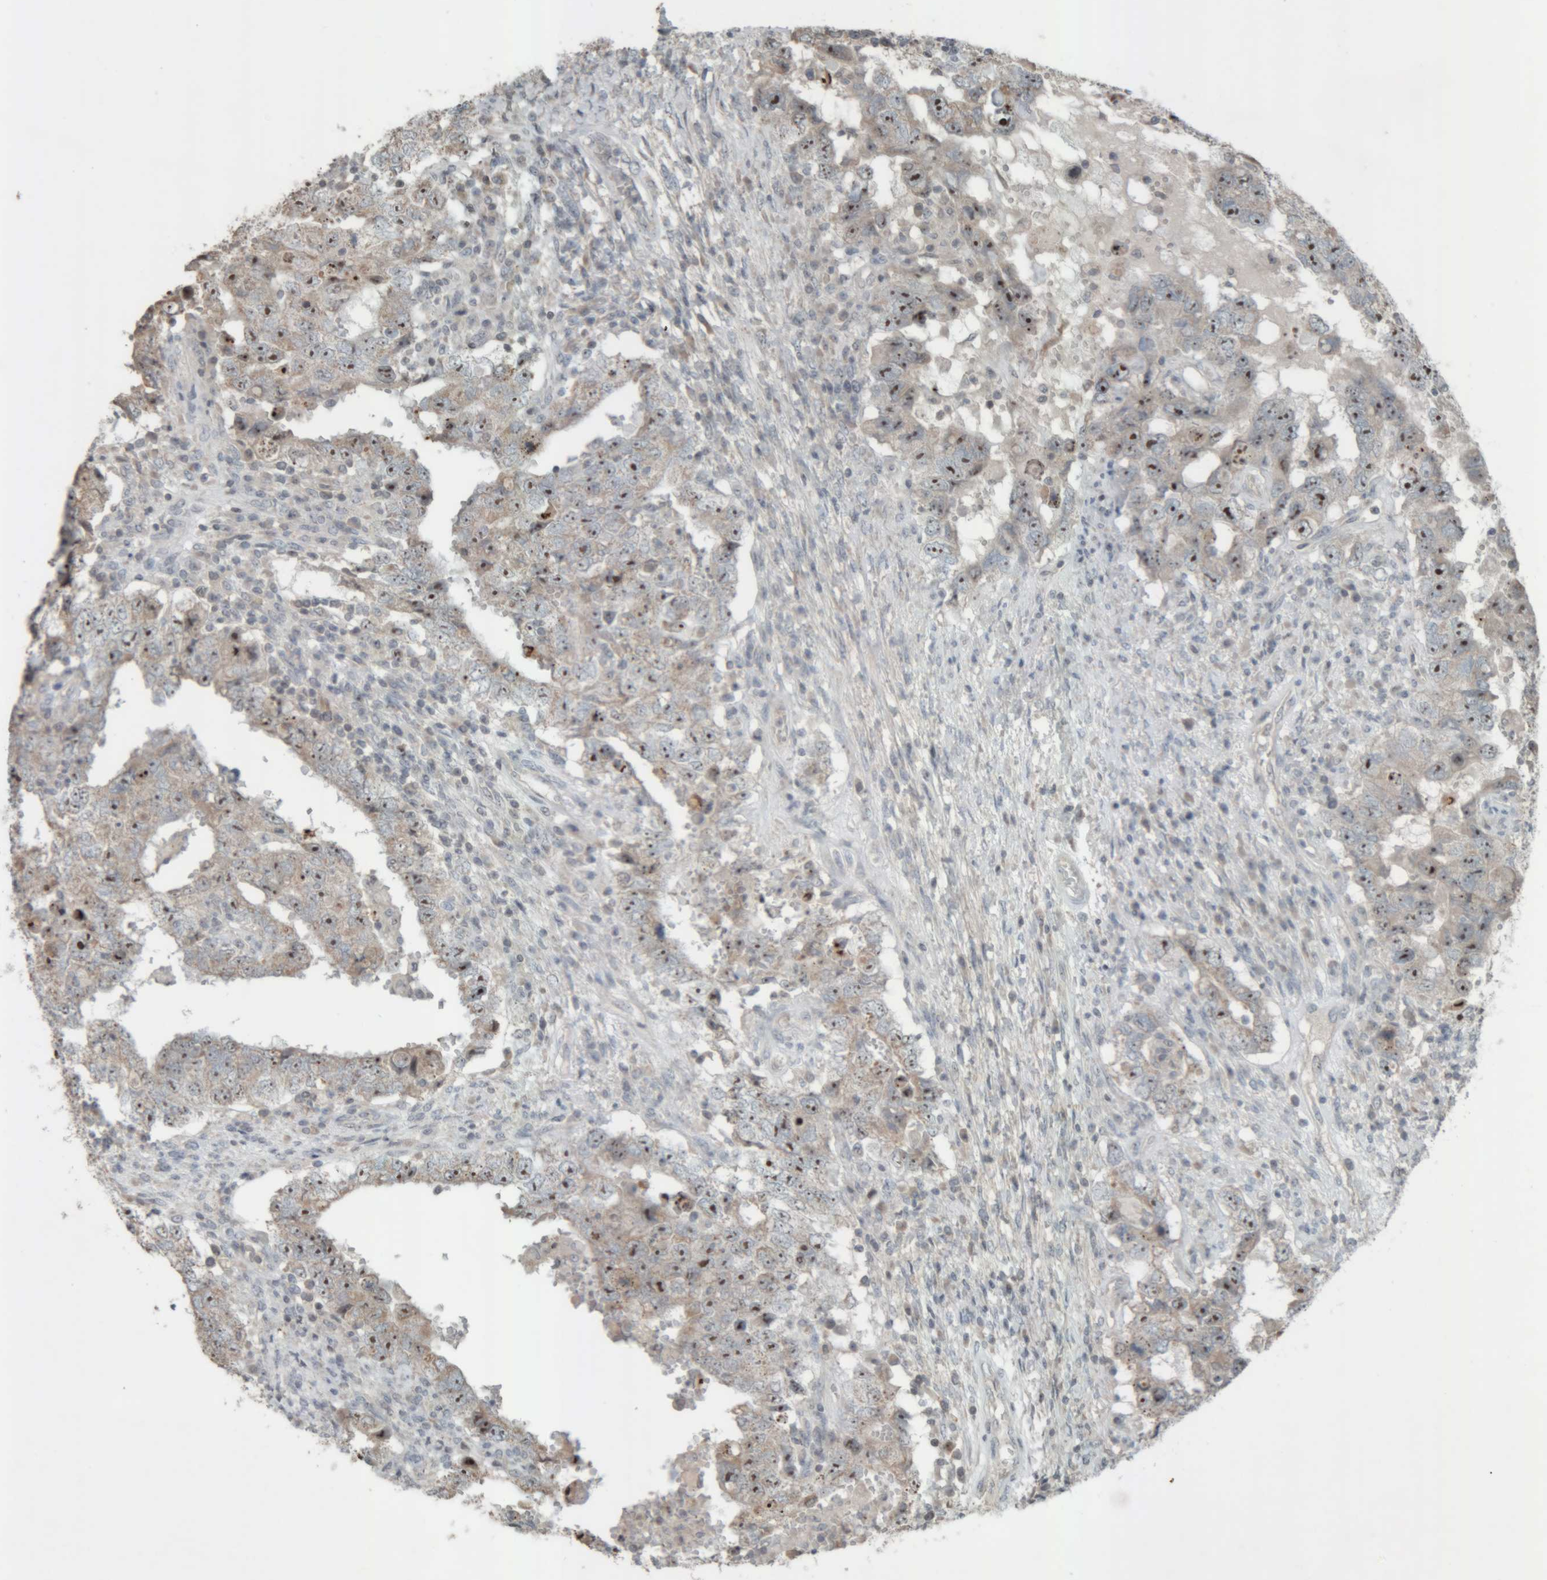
{"staining": {"intensity": "moderate", "quantity": ">75%", "location": "nuclear"}, "tissue": "testis cancer", "cell_type": "Tumor cells", "image_type": "cancer", "snomed": [{"axis": "morphology", "description": "Carcinoma, Embryonal, NOS"}, {"axis": "topography", "description": "Testis"}], "caption": "The histopathology image displays staining of testis cancer, revealing moderate nuclear protein staining (brown color) within tumor cells. (Brightfield microscopy of DAB IHC at high magnification).", "gene": "RPF1", "patient": {"sex": "male", "age": 26}}